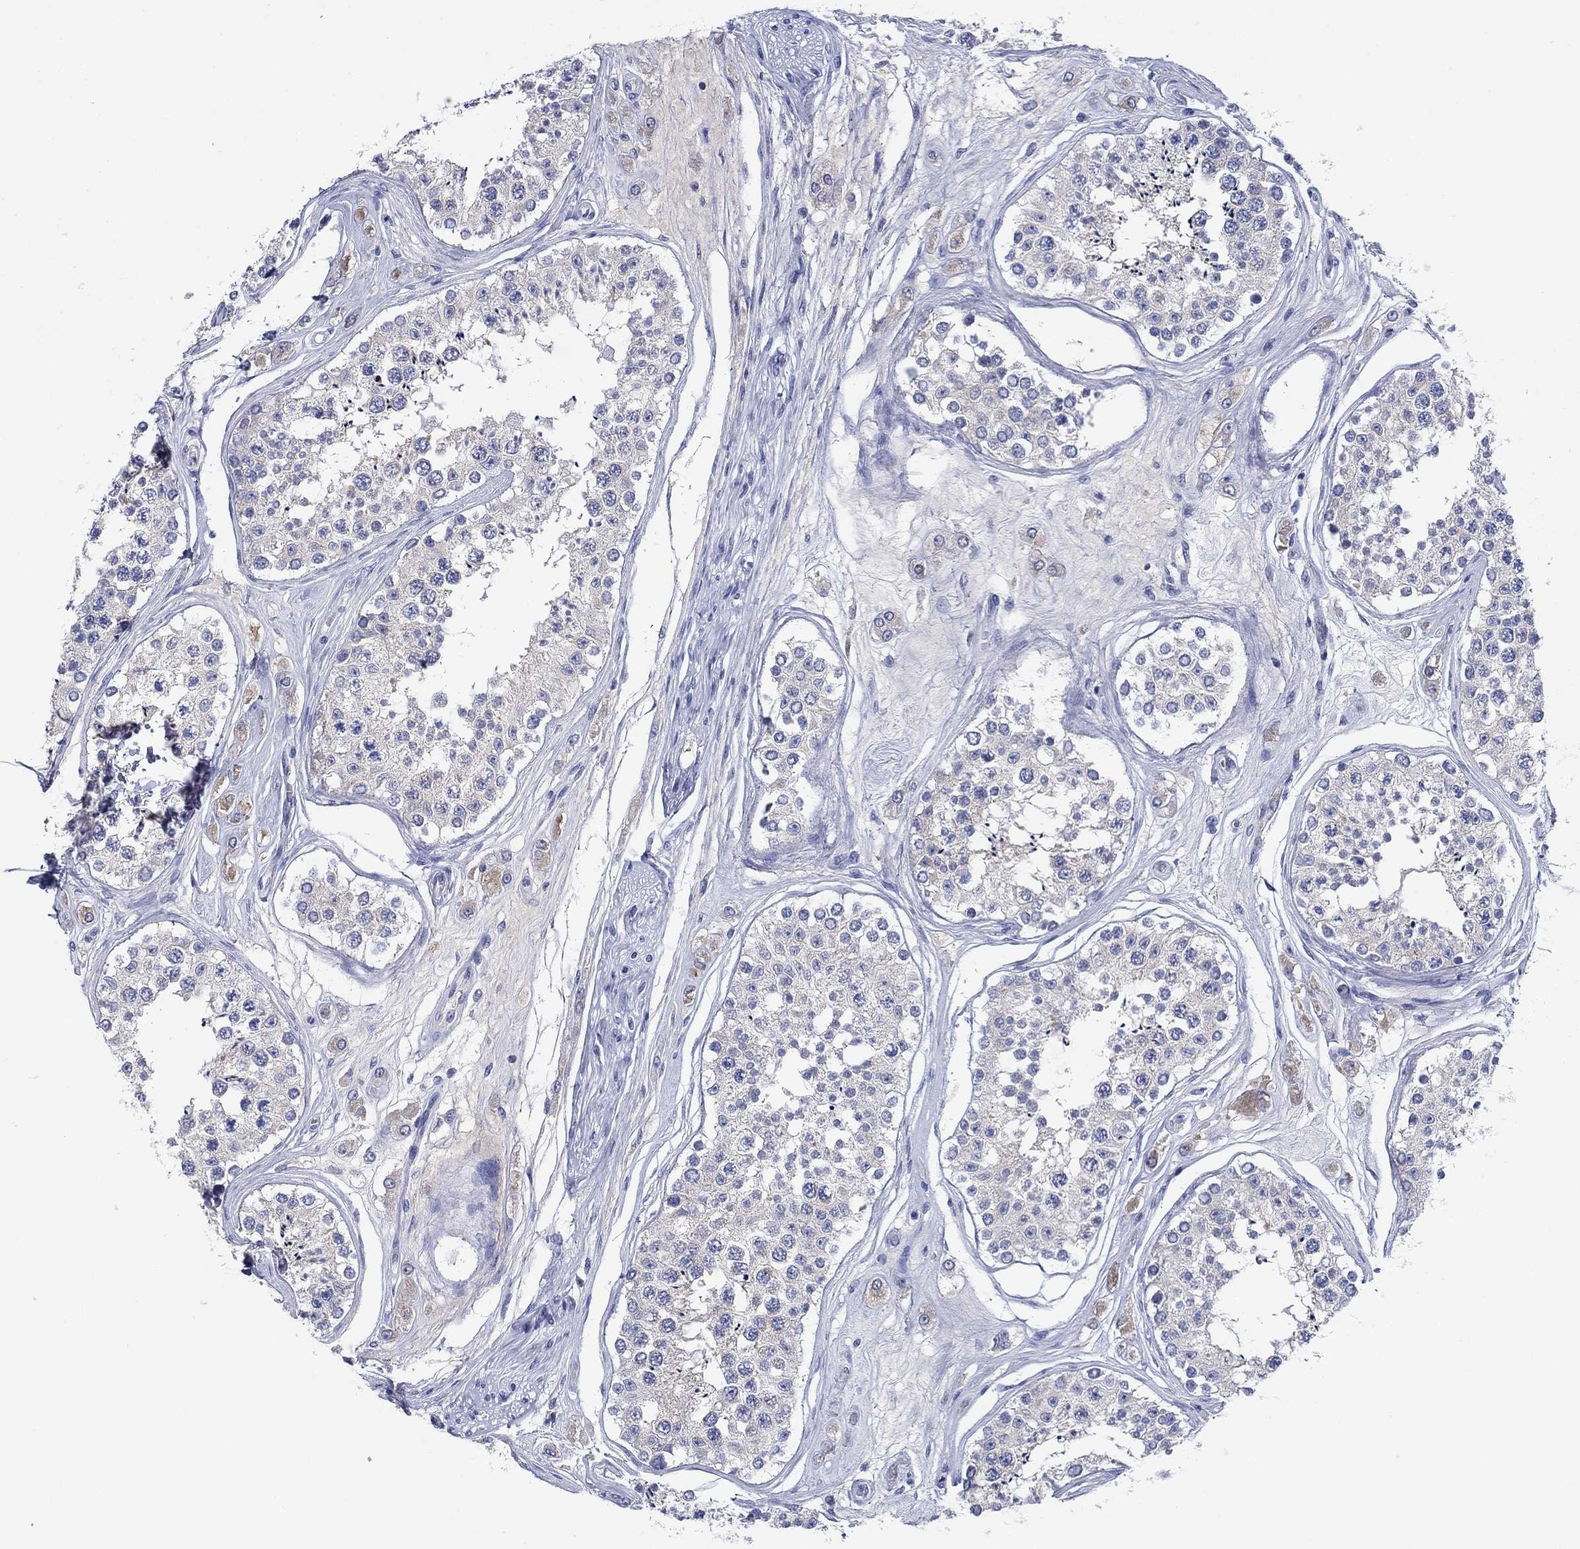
{"staining": {"intensity": "weak", "quantity": "25%-75%", "location": "cytoplasmic/membranous"}, "tissue": "testis", "cell_type": "Cells in seminiferous ducts", "image_type": "normal", "snomed": [{"axis": "morphology", "description": "Normal tissue, NOS"}, {"axis": "topography", "description": "Testis"}], "caption": "High-magnification brightfield microscopy of benign testis stained with DAB (3,3'-diaminobenzidine) (brown) and counterstained with hematoxylin (blue). cells in seminiferous ducts exhibit weak cytoplasmic/membranous positivity is seen in about25%-75% of cells.", "gene": "ENSG00000251537", "patient": {"sex": "male", "age": 25}}